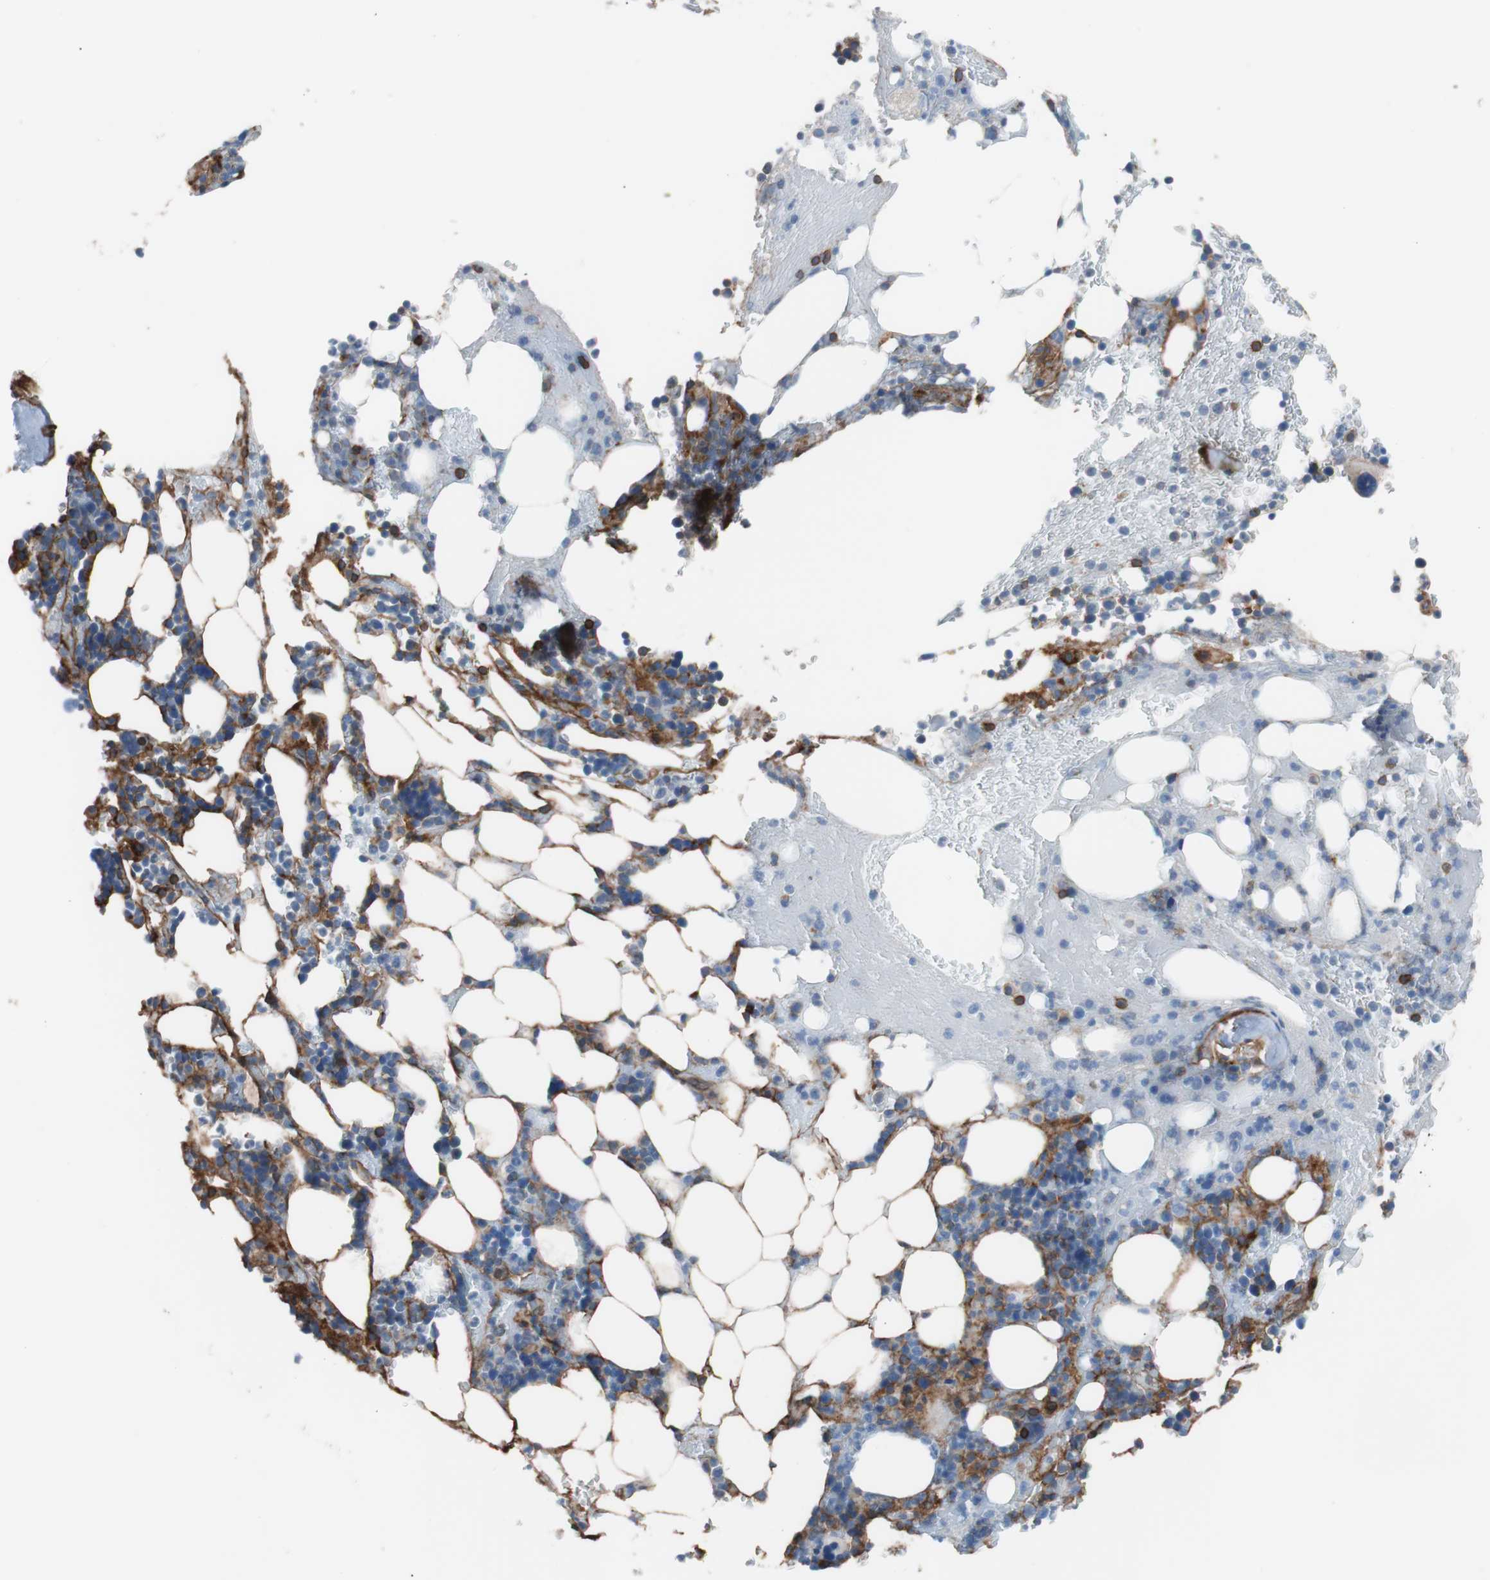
{"staining": {"intensity": "strong", "quantity": "<25%", "location": "cytoplasmic/membranous"}, "tissue": "bone marrow", "cell_type": "Hematopoietic cells", "image_type": "normal", "snomed": [{"axis": "morphology", "description": "Normal tissue, NOS"}, {"axis": "topography", "description": "Bone marrow"}], "caption": "Immunohistochemistry staining of benign bone marrow, which shows medium levels of strong cytoplasmic/membranous expression in about <25% of hematopoietic cells indicating strong cytoplasmic/membranous protein expression. The staining was performed using DAB (3,3'-diaminobenzidine) (brown) for protein detection and nuclei were counterstained in hematoxylin (blue).", "gene": "CD81", "patient": {"sex": "female", "age": 73}}